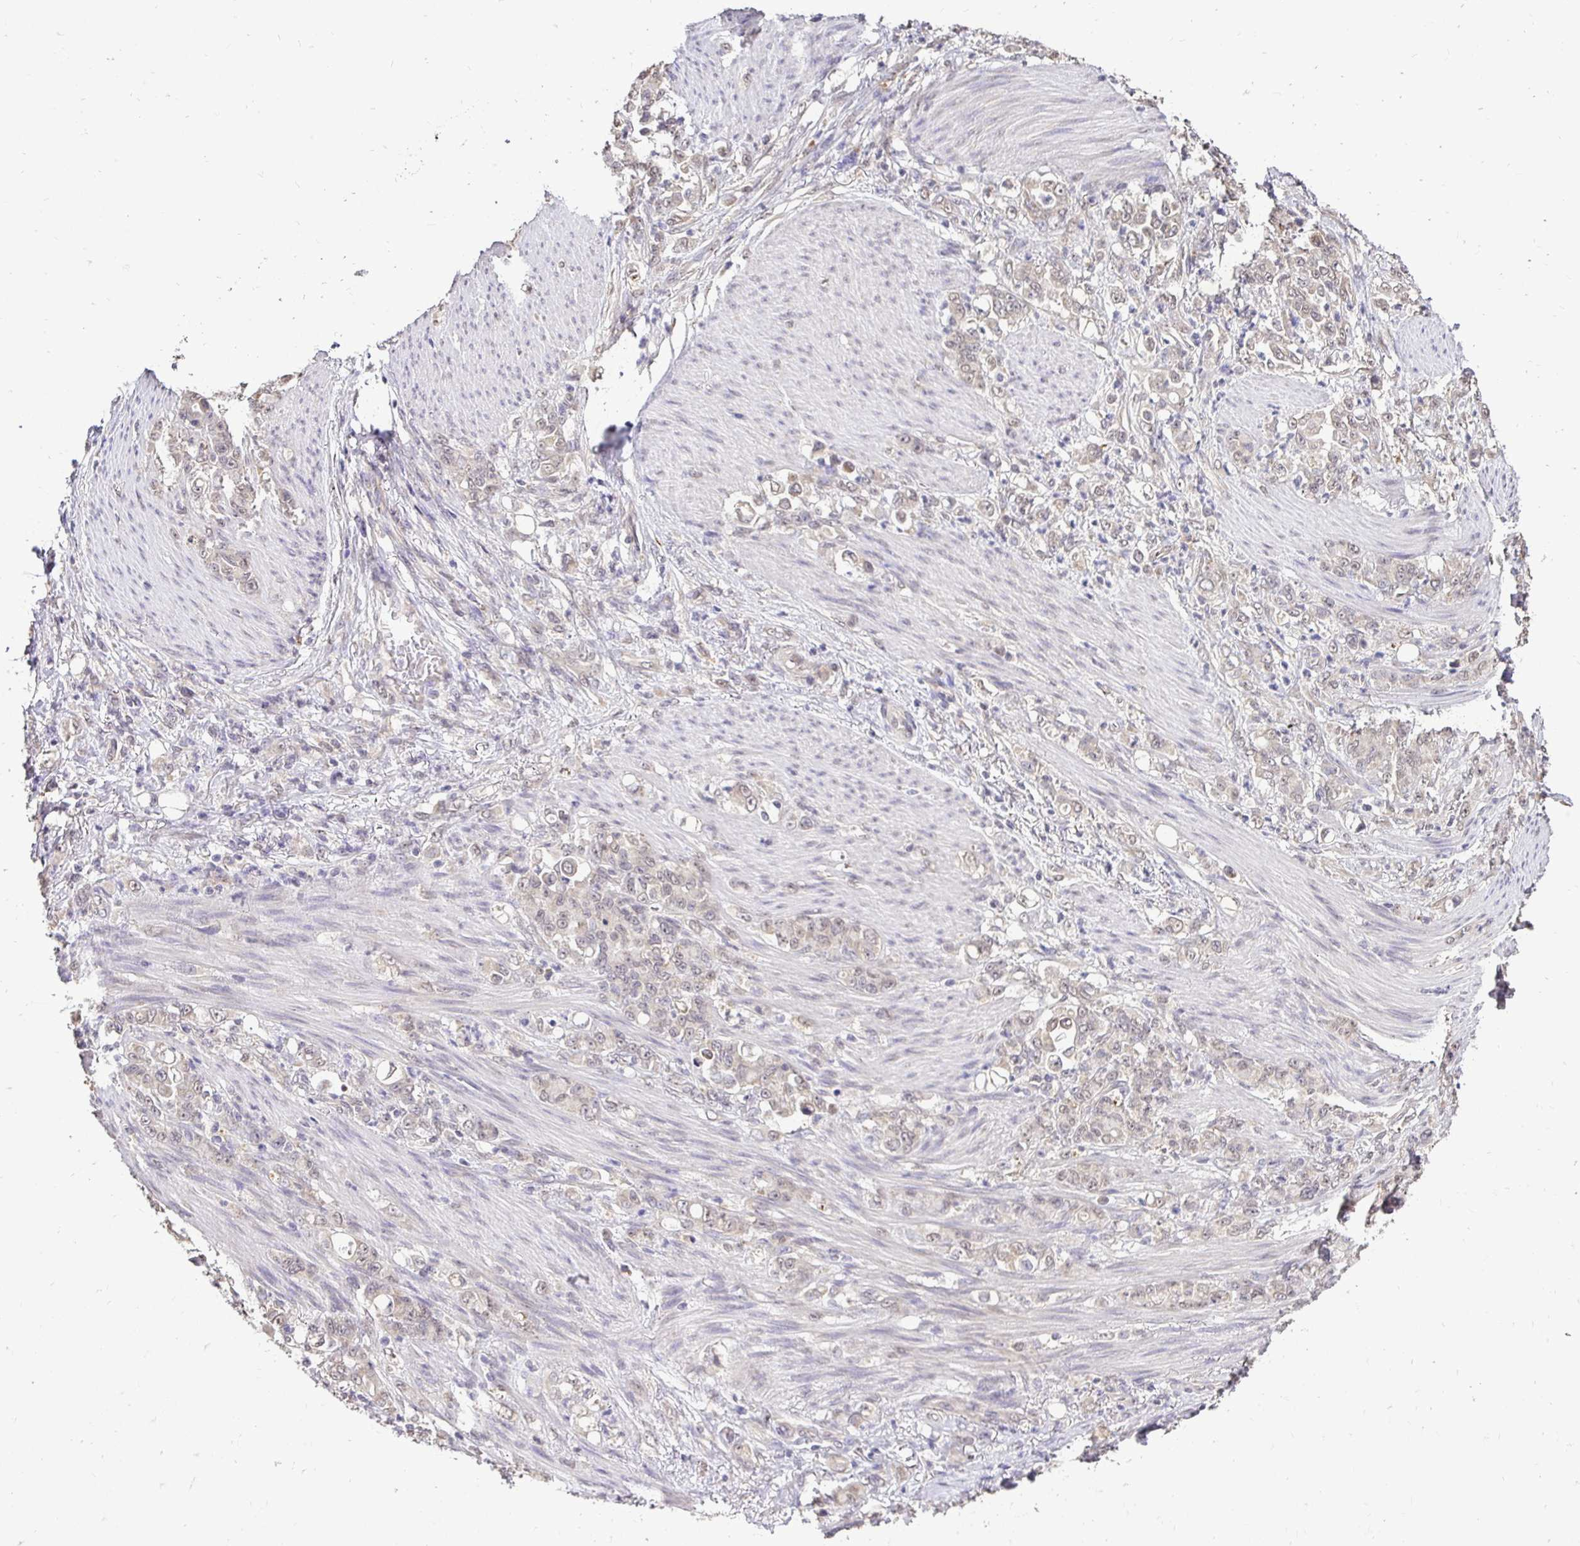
{"staining": {"intensity": "weak", "quantity": "<25%", "location": "cytoplasmic/membranous"}, "tissue": "stomach cancer", "cell_type": "Tumor cells", "image_type": "cancer", "snomed": [{"axis": "morphology", "description": "Adenocarcinoma, NOS"}, {"axis": "topography", "description": "Stomach"}], "caption": "DAB immunohistochemical staining of stomach cancer reveals no significant positivity in tumor cells.", "gene": "RHEBL1", "patient": {"sex": "female", "age": 79}}